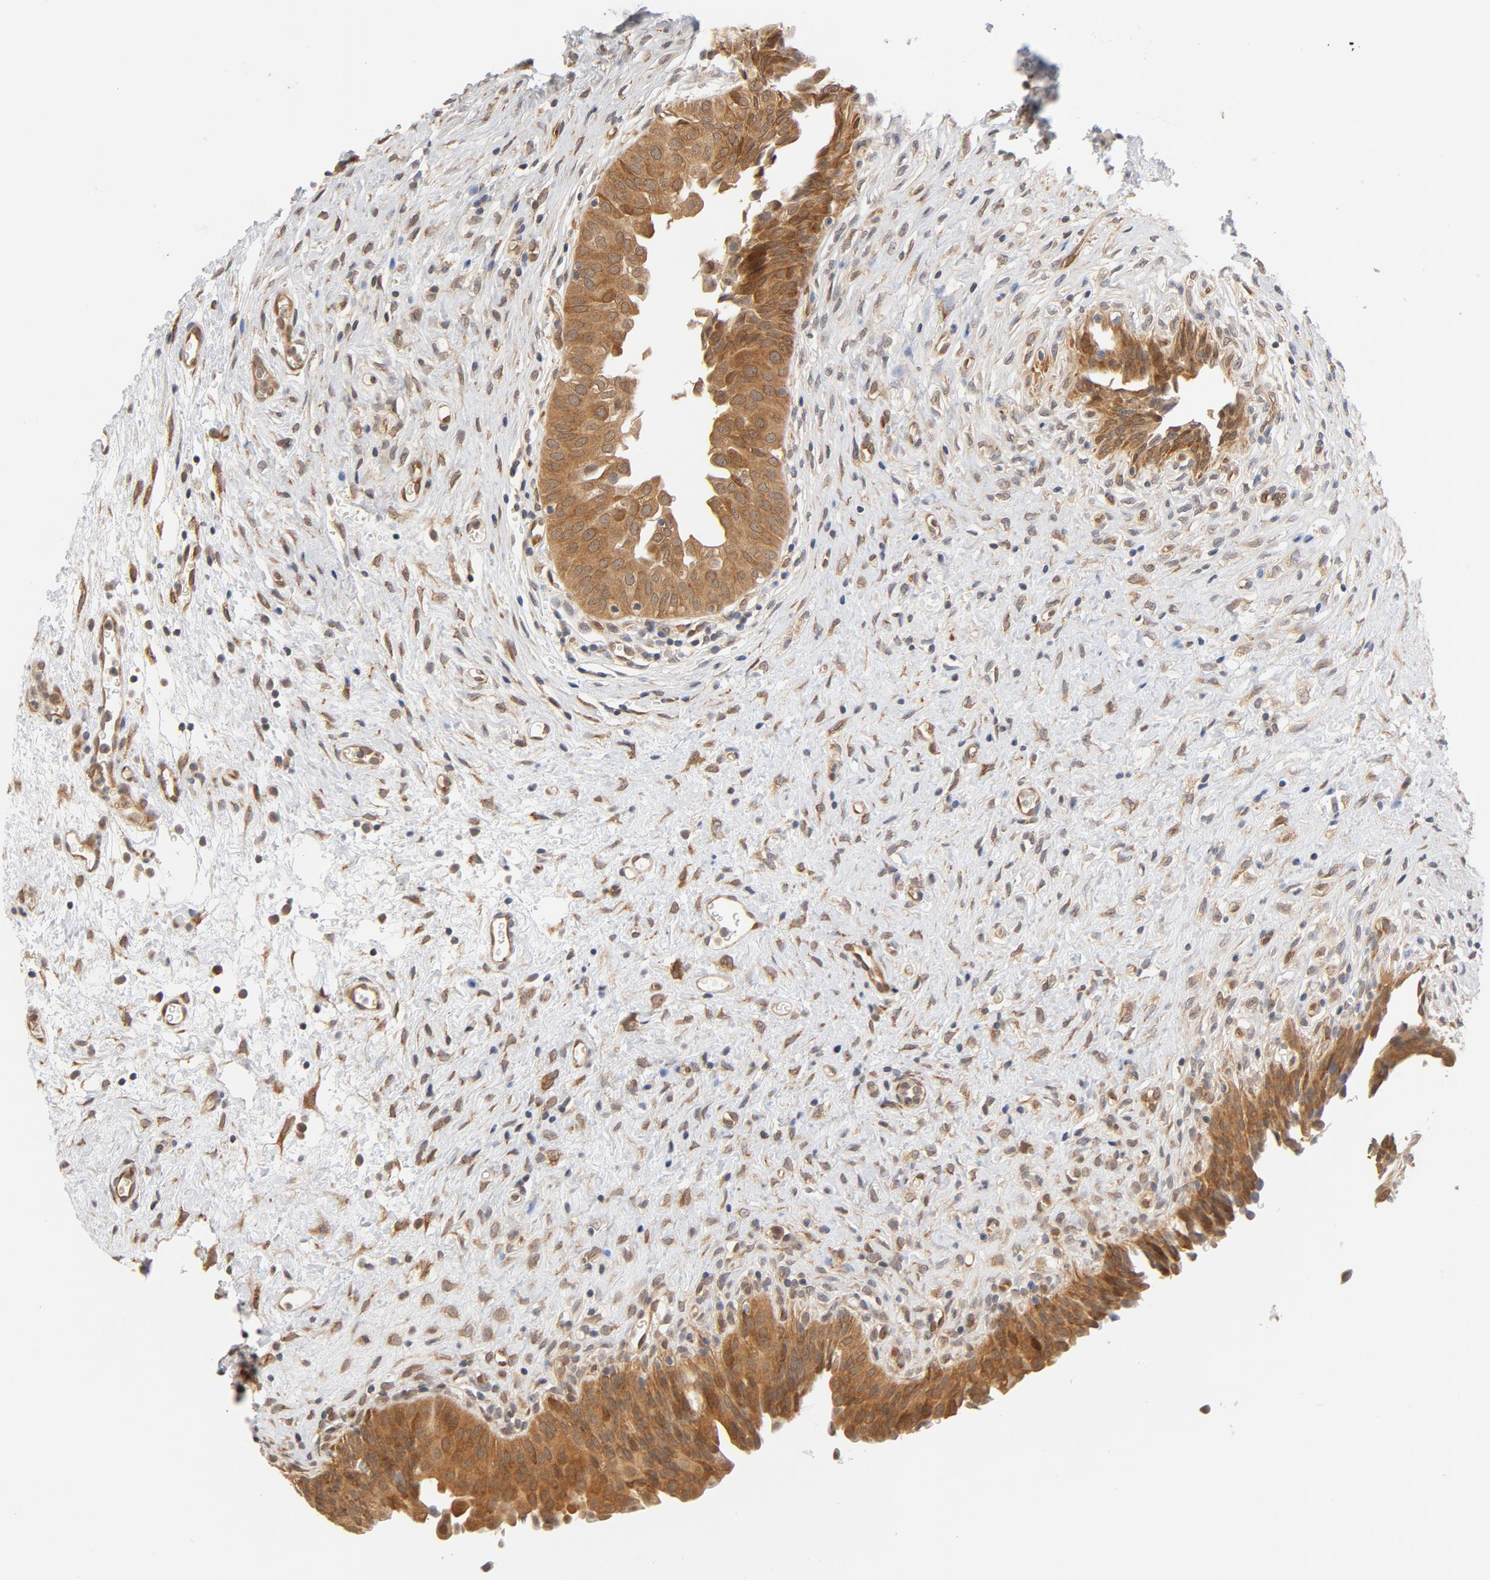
{"staining": {"intensity": "moderate", "quantity": ">75%", "location": "cytoplasmic/membranous"}, "tissue": "urinary bladder", "cell_type": "Urothelial cells", "image_type": "normal", "snomed": [{"axis": "morphology", "description": "Normal tissue, NOS"}, {"axis": "morphology", "description": "Dysplasia, NOS"}, {"axis": "topography", "description": "Urinary bladder"}], "caption": "Immunohistochemical staining of benign human urinary bladder demonstrates medium levels of moderate cytoplasmic/membranous positivity in approximately >75% of urothelial cells.", "gene": "EIF4E", "patient": {"sex": "male", "age": 35}}